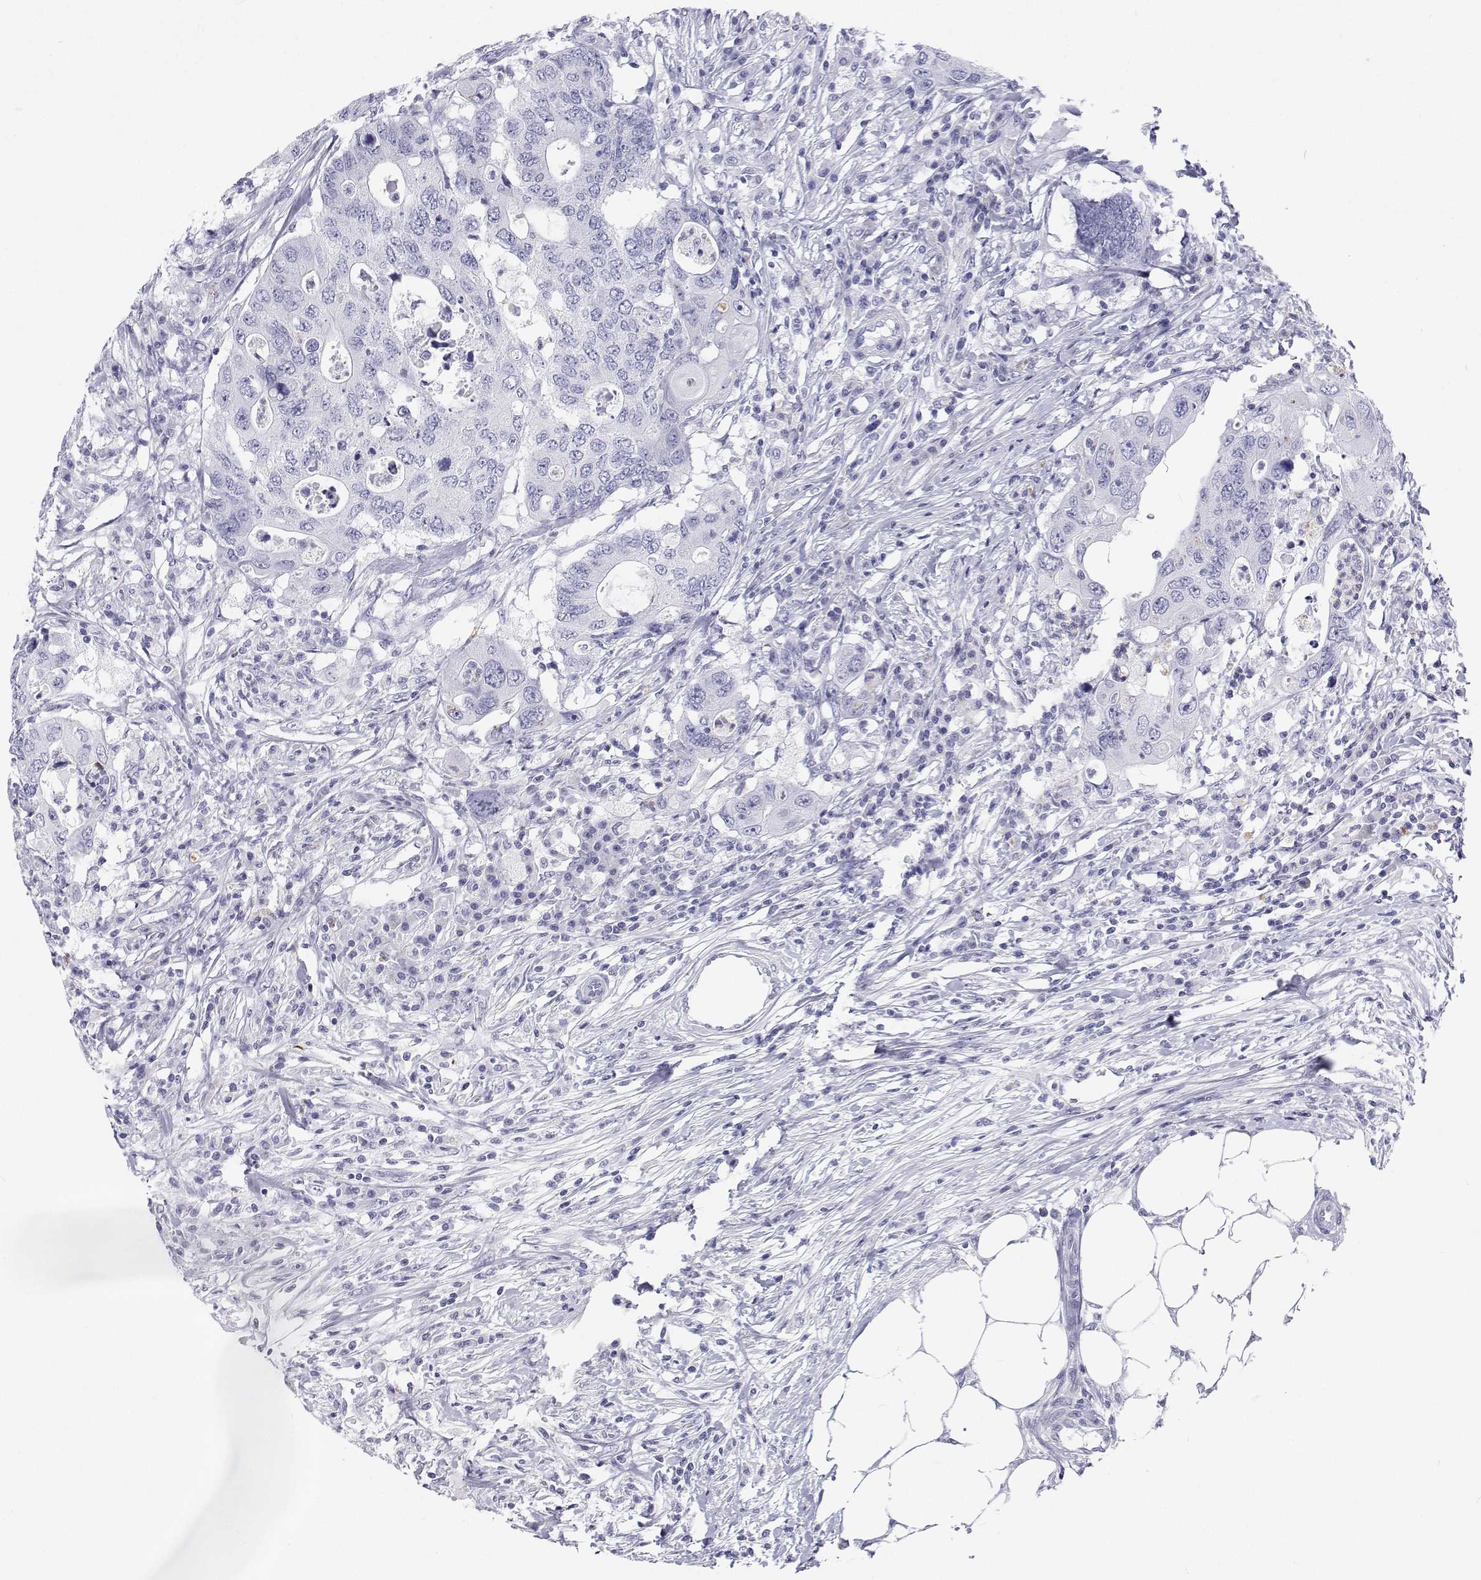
{"staining": {"intensity": "negative", "quantity": "none", "location": "none"}, "tissue": "colorectal cancer", "cell_type": "Tumor cells", "image_type": "cancer", "snomed": [{"axis": "morphology", "description": "Adenocarcinoma, NOS"}, {"axis": "topography", "description": "Colon"}], "caption": "A high-resolution photomicrograph shows immunohistochemistry staining of adenocarcinoma (colorectal), which shows no significant staining in tumor cells.", "gene": "SFTPB", "patient": {"sex": "male", "age": 71}}